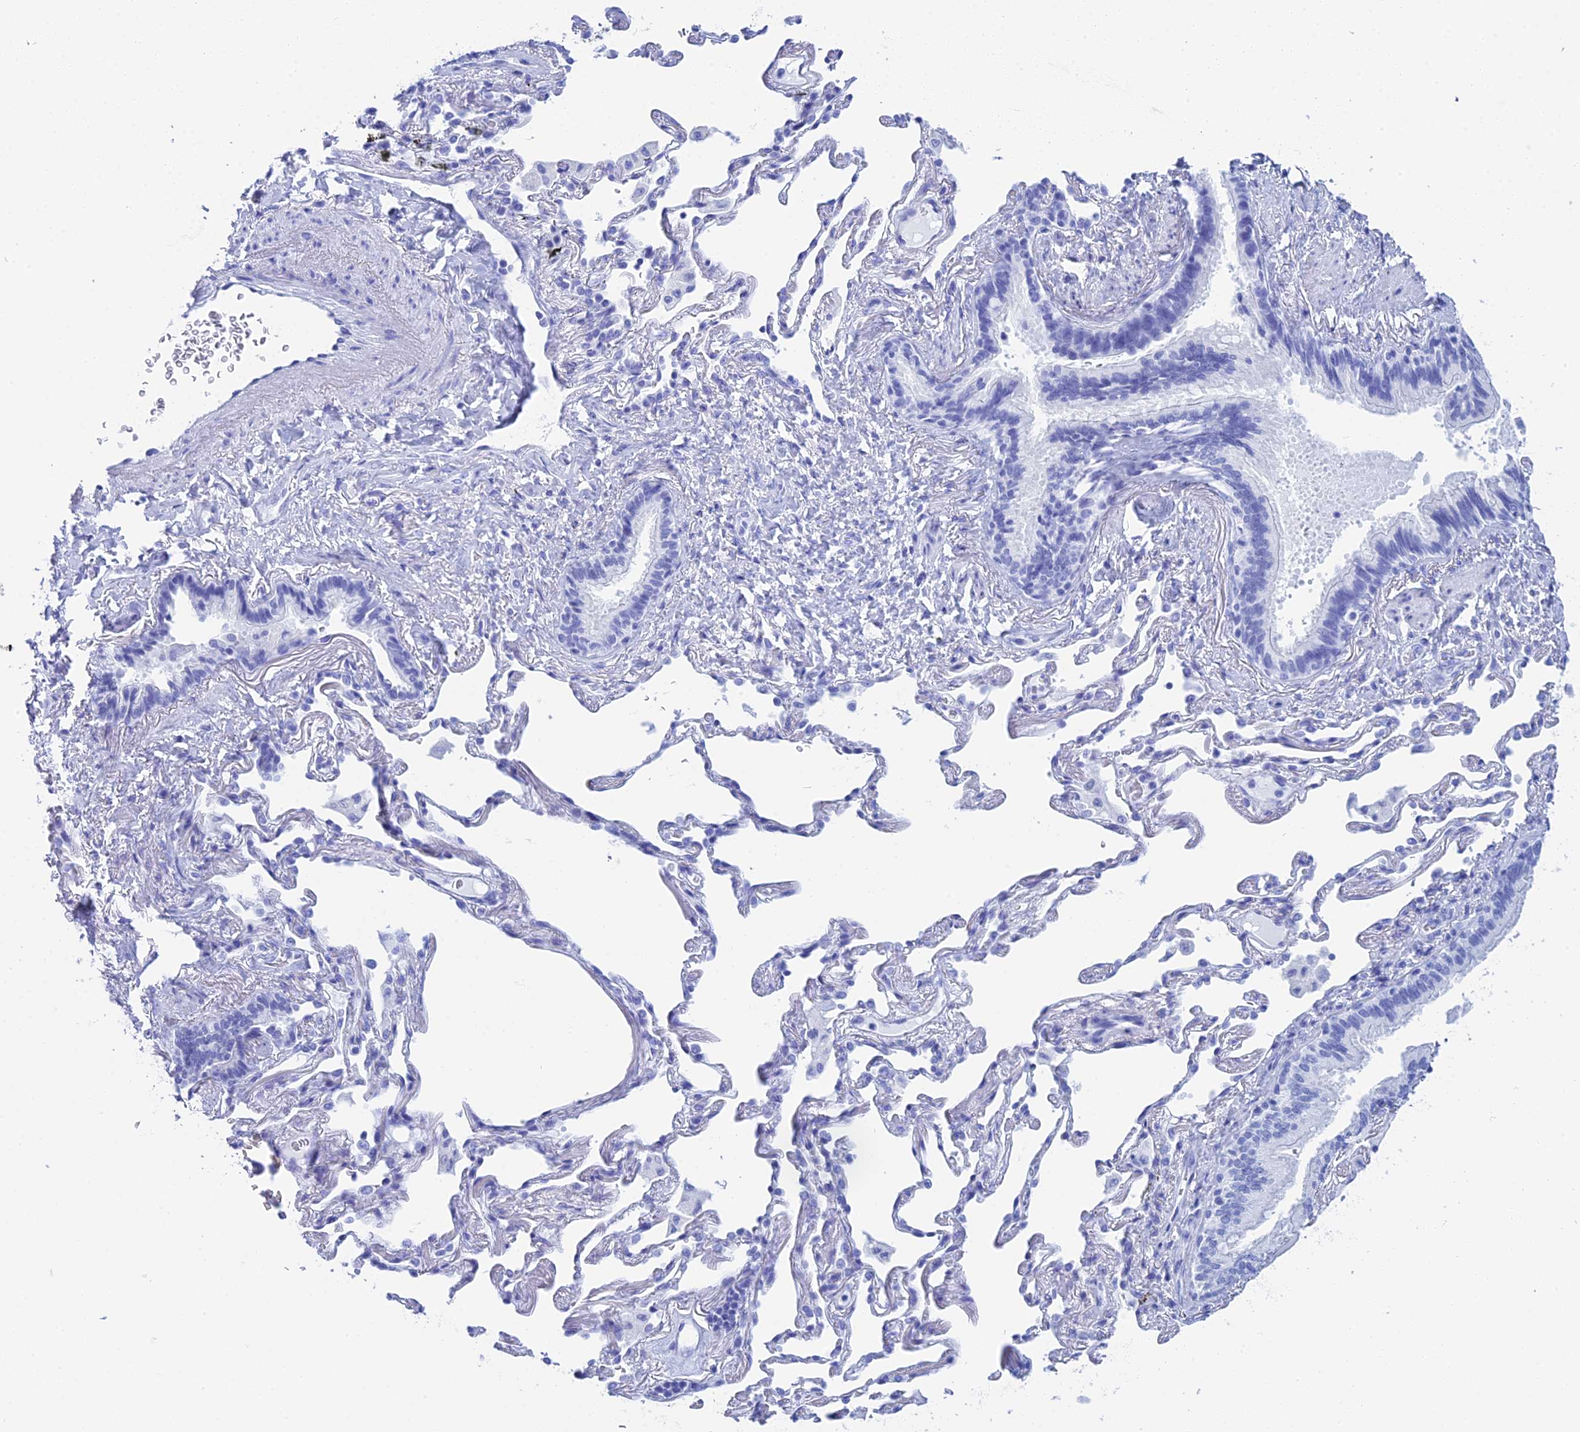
{"staining": {"intensity": "negative", "quantity": "none", "location": "none"}, "tissue": "lung cancer", "cell_type": "Tumor cells", "image_type": "cancer", "snomed": [{"axis": "morphology", "description": "Adenocarcinoma, NOS"}, {"axis": "topography", "description": "Lung"}], "caption": "Tumor cells show no significant positivity in lung cancer (adenocarcinoma).", "gene": "TEX101", "patient": {"sex": "female", "age": 69}}